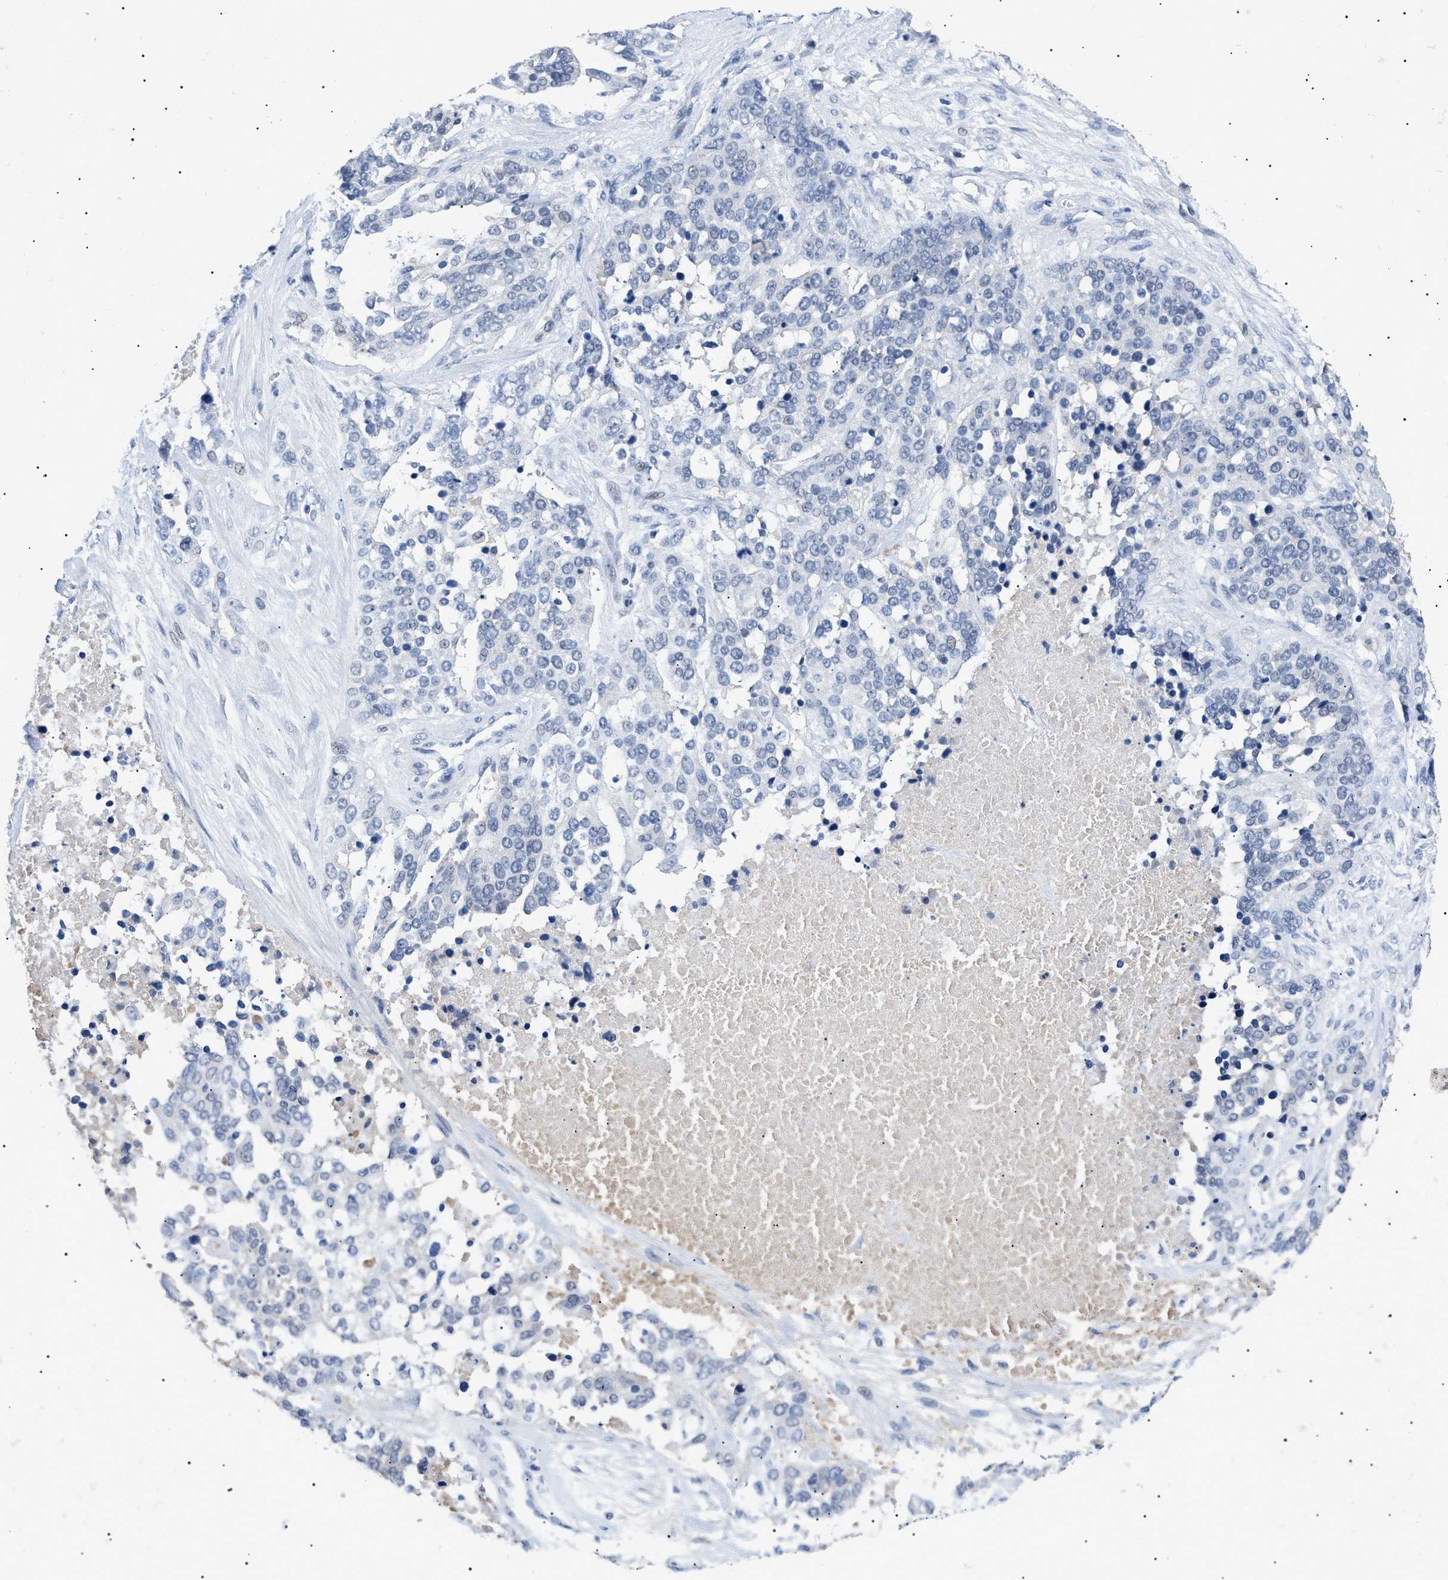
{"staining": {"intensity": "negative", "quantity": "none", "location": "none"}, "tissue": "ovarian cancer", "cell_type": "Tumor cells", "image_type": "cancer", "snomed": [{"axis": "morphology", "description": "Cystadenocarcinoma, serous, NOS"}, {"axis": "topography", "description": "Ovary"}], "caption": "Immunohistochemical staining of ovarian cancer (serous cystadenocarcinoma) demonstrates no significant staining in tumor cells.", "gene": "PRRT2", "patient": {"sex": "female", "age": 44}}